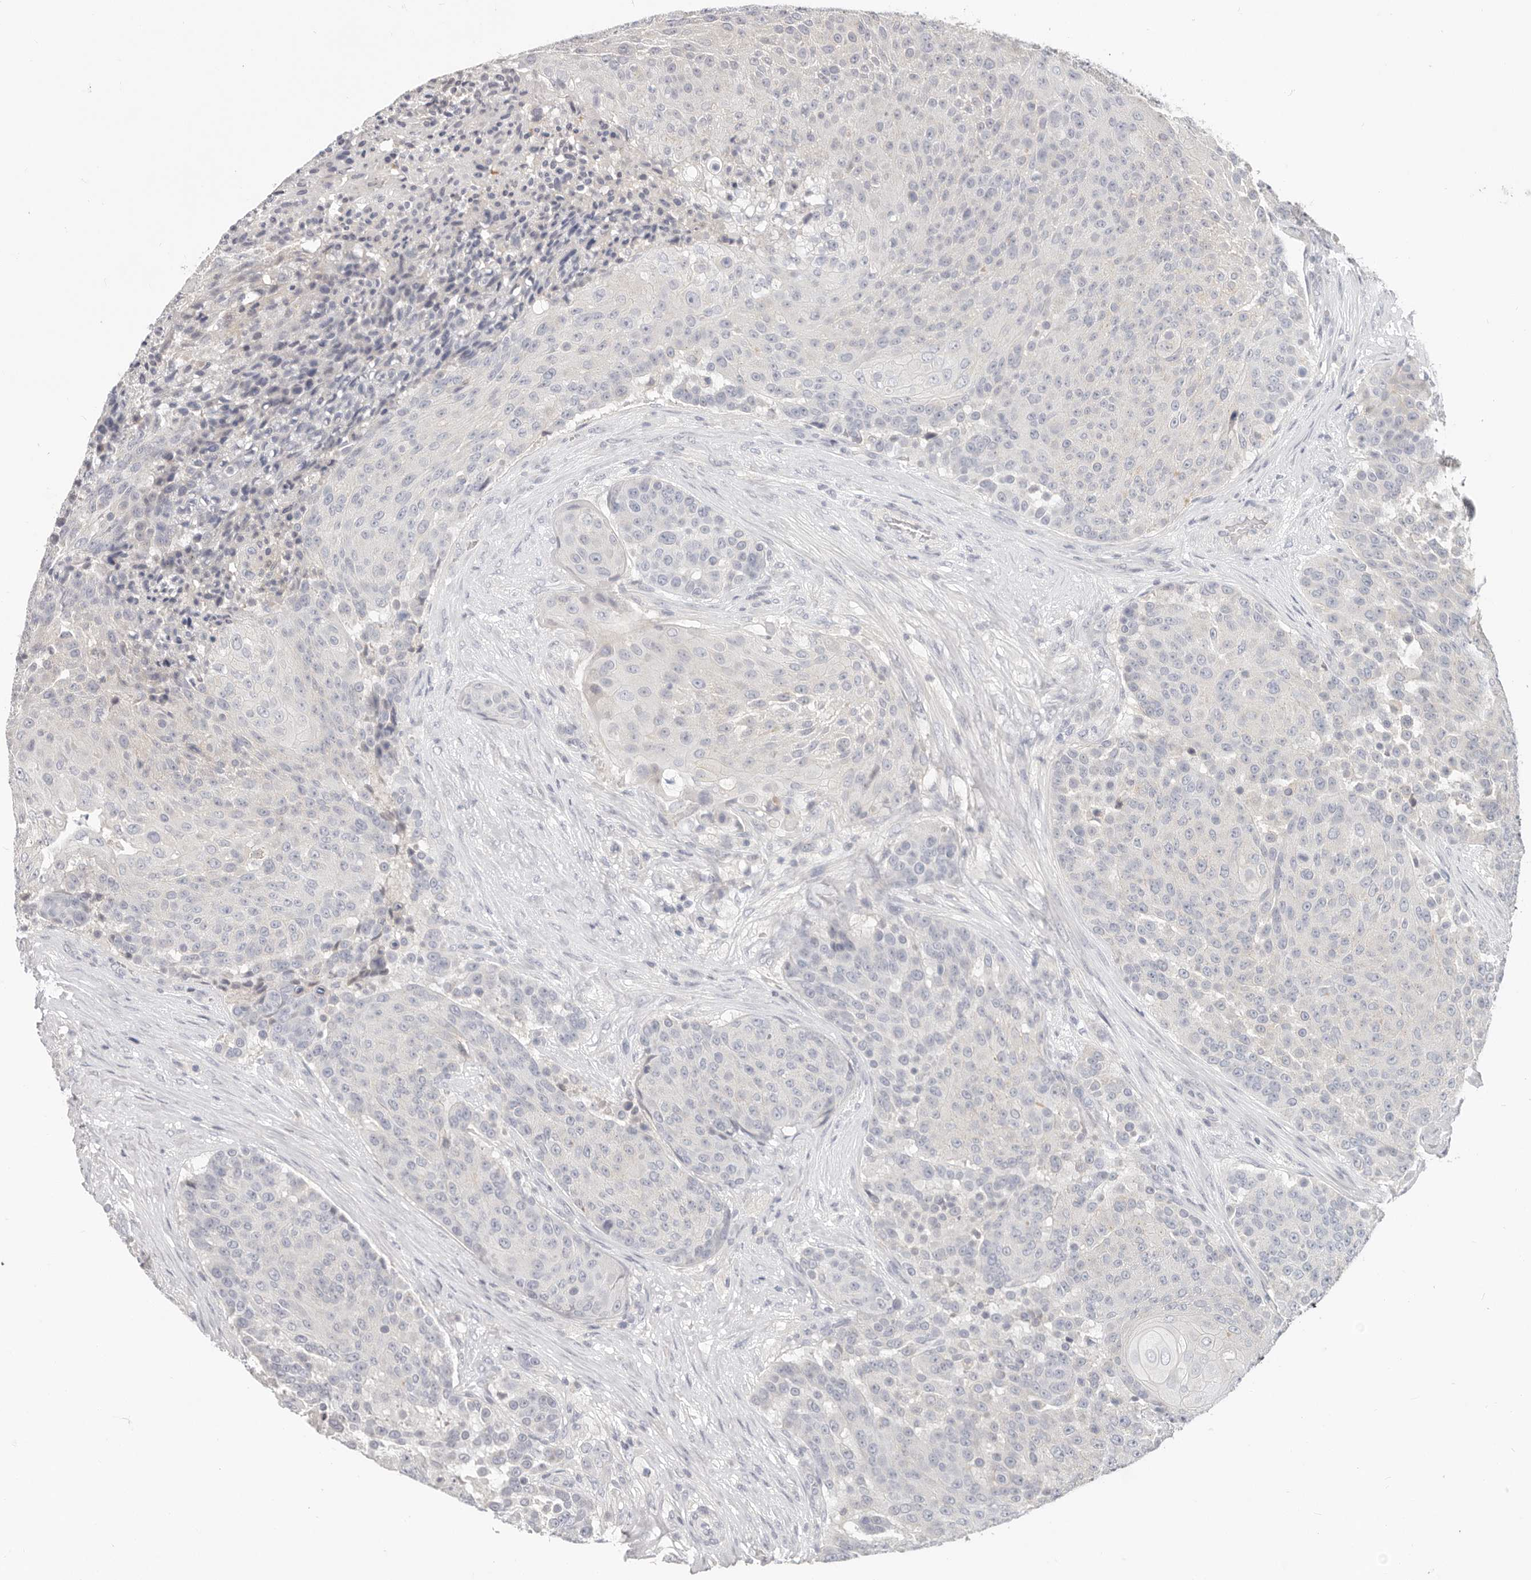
{"staining": {"intensity": "negative", "quantity": "none", "location": "none"}, "tissue": "urothelial cancer", "cell_type": "Tumor cells", "image_type": "cancer", "snomed": [{"axis": "morphology", "description": "Urothelial carcinoma, High grade"}, {"axis": "topography", "description": "Urinary bladder"}], "caption": "Immunohistochemical staining of high-grade urothelial carcinoma exhibits no significant expression in tumor cells.", "gene": "TMEM63B", "patient": {"sex": "female", "age": 63}}